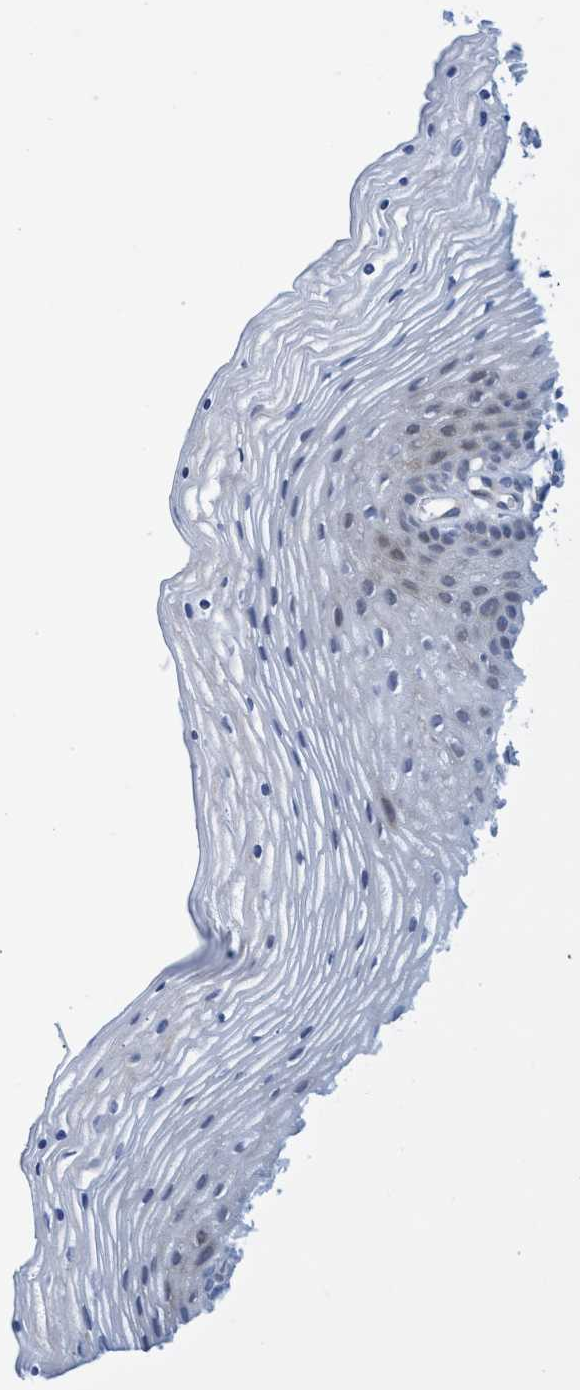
{"staining": {"intensity": "negative", "quantity": "none", "location": "none"}, "tissue": "vagina", "cell_type": "Squamous epithelial cells", "image_type": "normal", "snomed": [{"axis": "morphology", "description": "Normal tissue, NOS"}, {"axis": "topography", "description": "Vagina"}], "caption": "Immunohistochemistry (IHC) histopathology image of benign vagina: human vagina stained with DAB (3,3'-diaminobenzidine) reveals no significant protein staining in squamous epithelial cells. (DAB (3,3'-diaminobenzidine) IHC, high magnification).", "gene": "R3HCC1", "patient": {"sex": "female", "age": 32}}